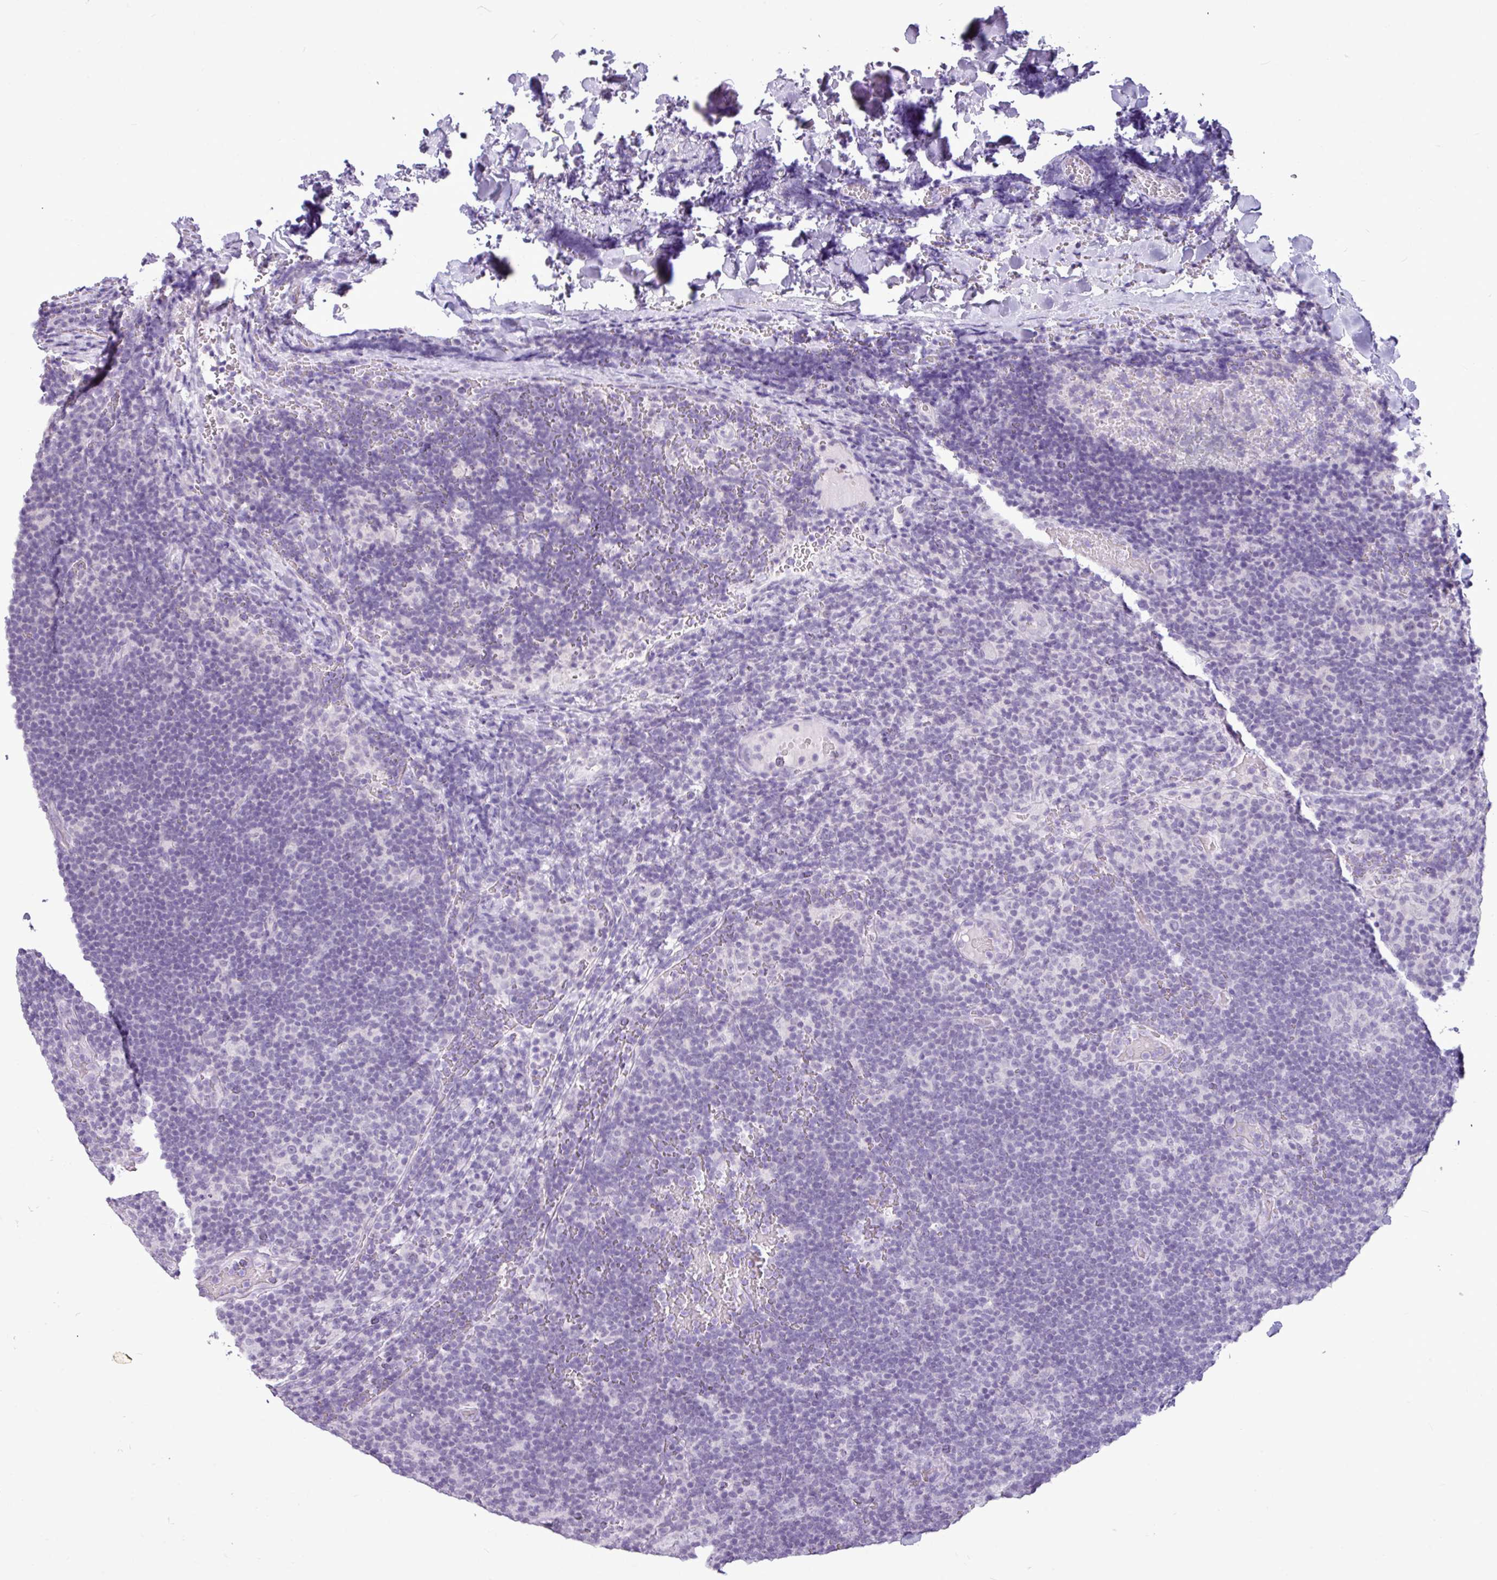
{"staining": {"intensity": "negative", "quantity": "none", "location": "none"}, "tissue": "lymphoma", "cell_type": "Tumor cells", "image_type": "cancer", "snomed": [{"axis": "morphology", "description": "Hodgkin's disease, NOS"}, {"axis": "topography", "description": "Lymph node"}], "caption": "Image shows no significant protein positivity in tumor cells of Hodgkin's disease.", "gene": "AMY2A", "patient": {"sex": "female", "age": 57}}